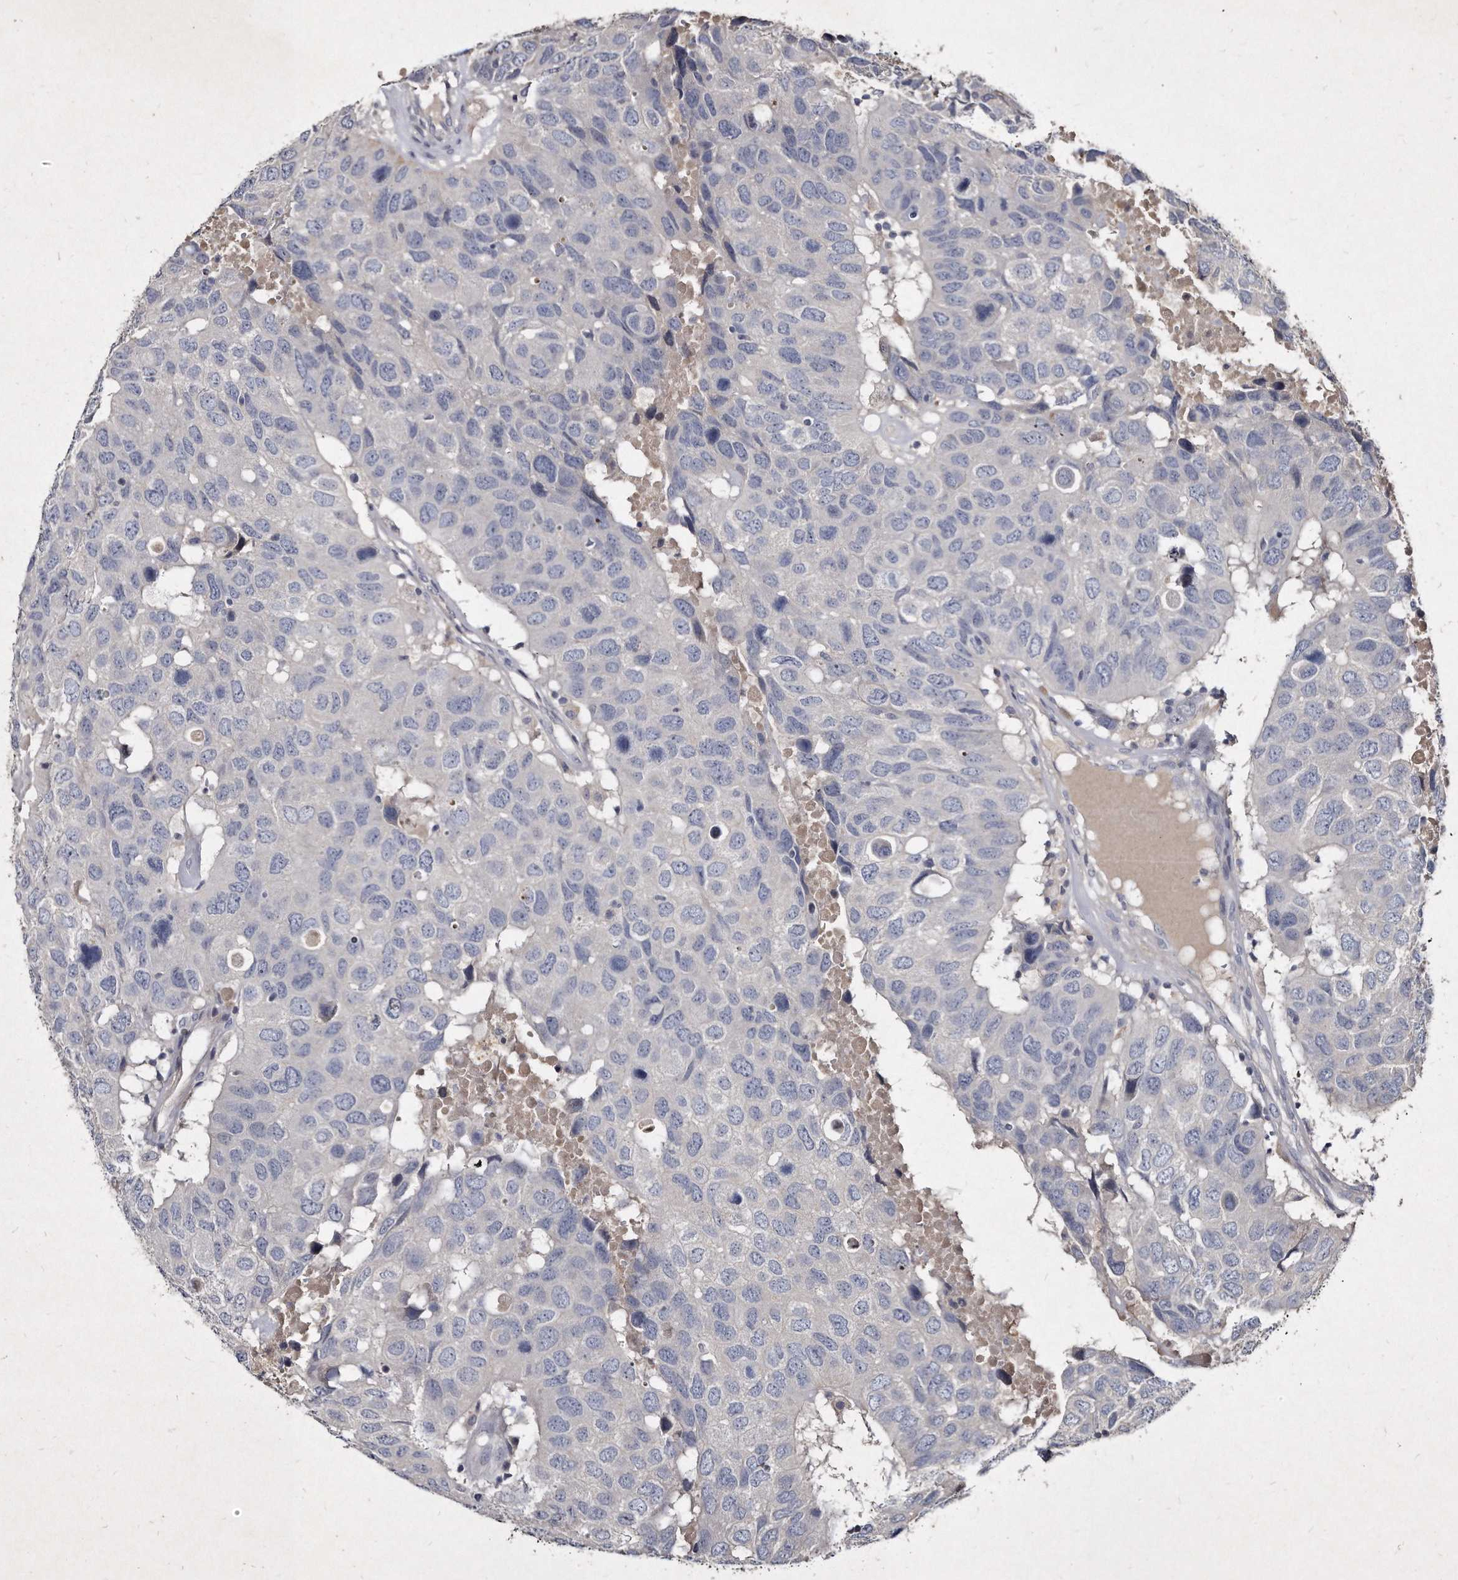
{"staining": {"intensity": "negative", "quantity": "none", "location": "none"}, "tissue": "head and neck cancer", "cell_type": "Tumor cells", "image_type": "cancer", "snomed": [{"axis": "morphology", "description": "Squamous cell carcinoma, NOS"}, {"axis": "topography", "description": "Head-Neck"}], "caption": "Immunohistochemistry (IHC) histopathology image of neoplastic tissue: human squamous cell carcinoma (head and neck) stained with DAB shows no significant protein expression in tumor cells. (DAB immunohistochemistry visualized using brightfield microscopy, high magnification).", "gene": "KLHDC3", "patient": {"sex": "male", "age": 66}}